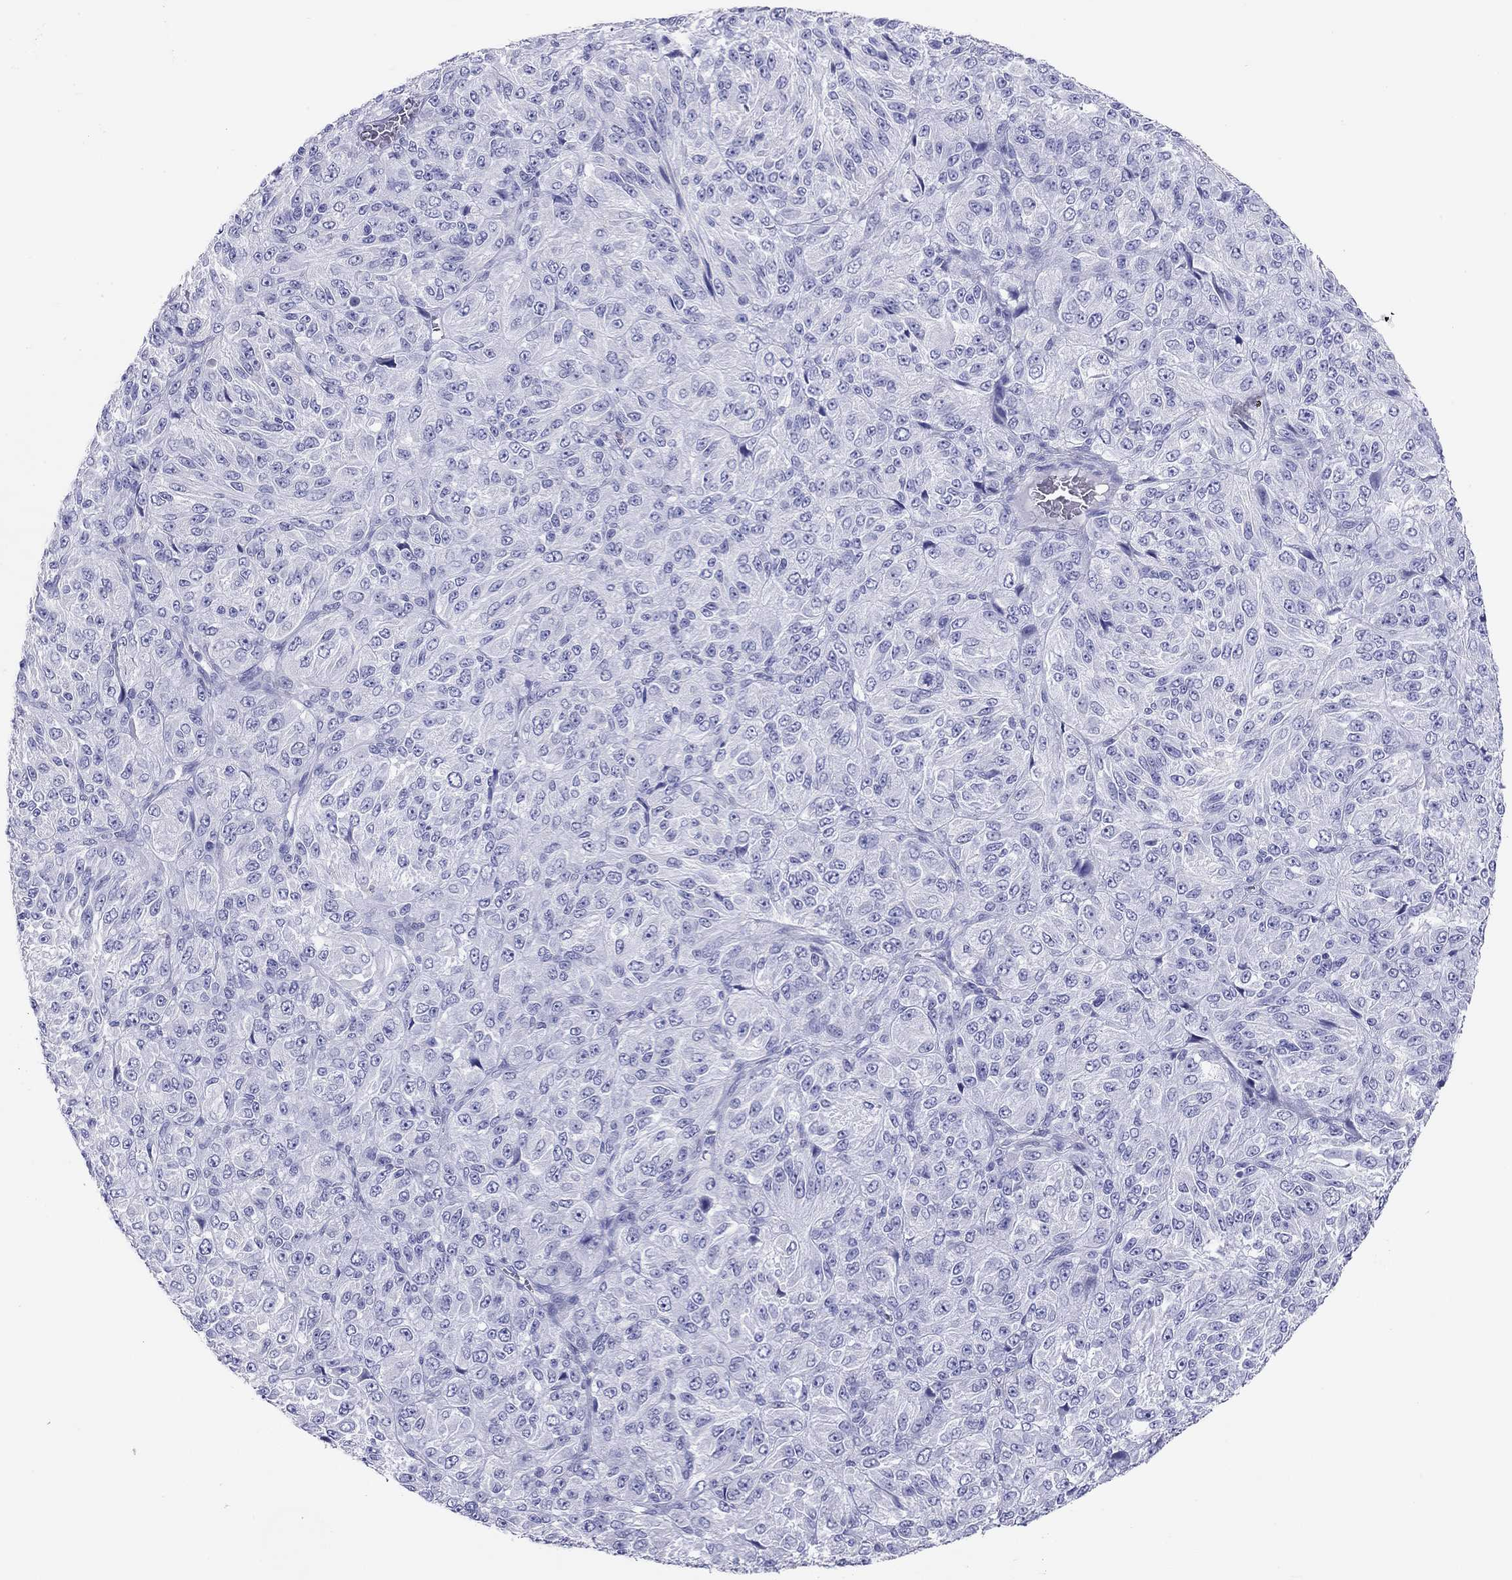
{"staining": {"intensity": "negative", "quantity": "none", "location": "none"}, "tissue": "melanoma", "cell_type": "Tumor cells", "image_type": "cancer", "snomed": [{"axis": "morphology", "description": "Malignant melanoma, Metastatic site"}, {"axis": "topography", "description": "Brain"}], "caption": "High magnification brightfield microscopy of melanoma stained with DAB (brown) and counterstained with hematoxylin (blue): tumor cells show no significant staining.", "gene": "HLA-DQB2", "patient": {"sex": "female", "age": 56}}